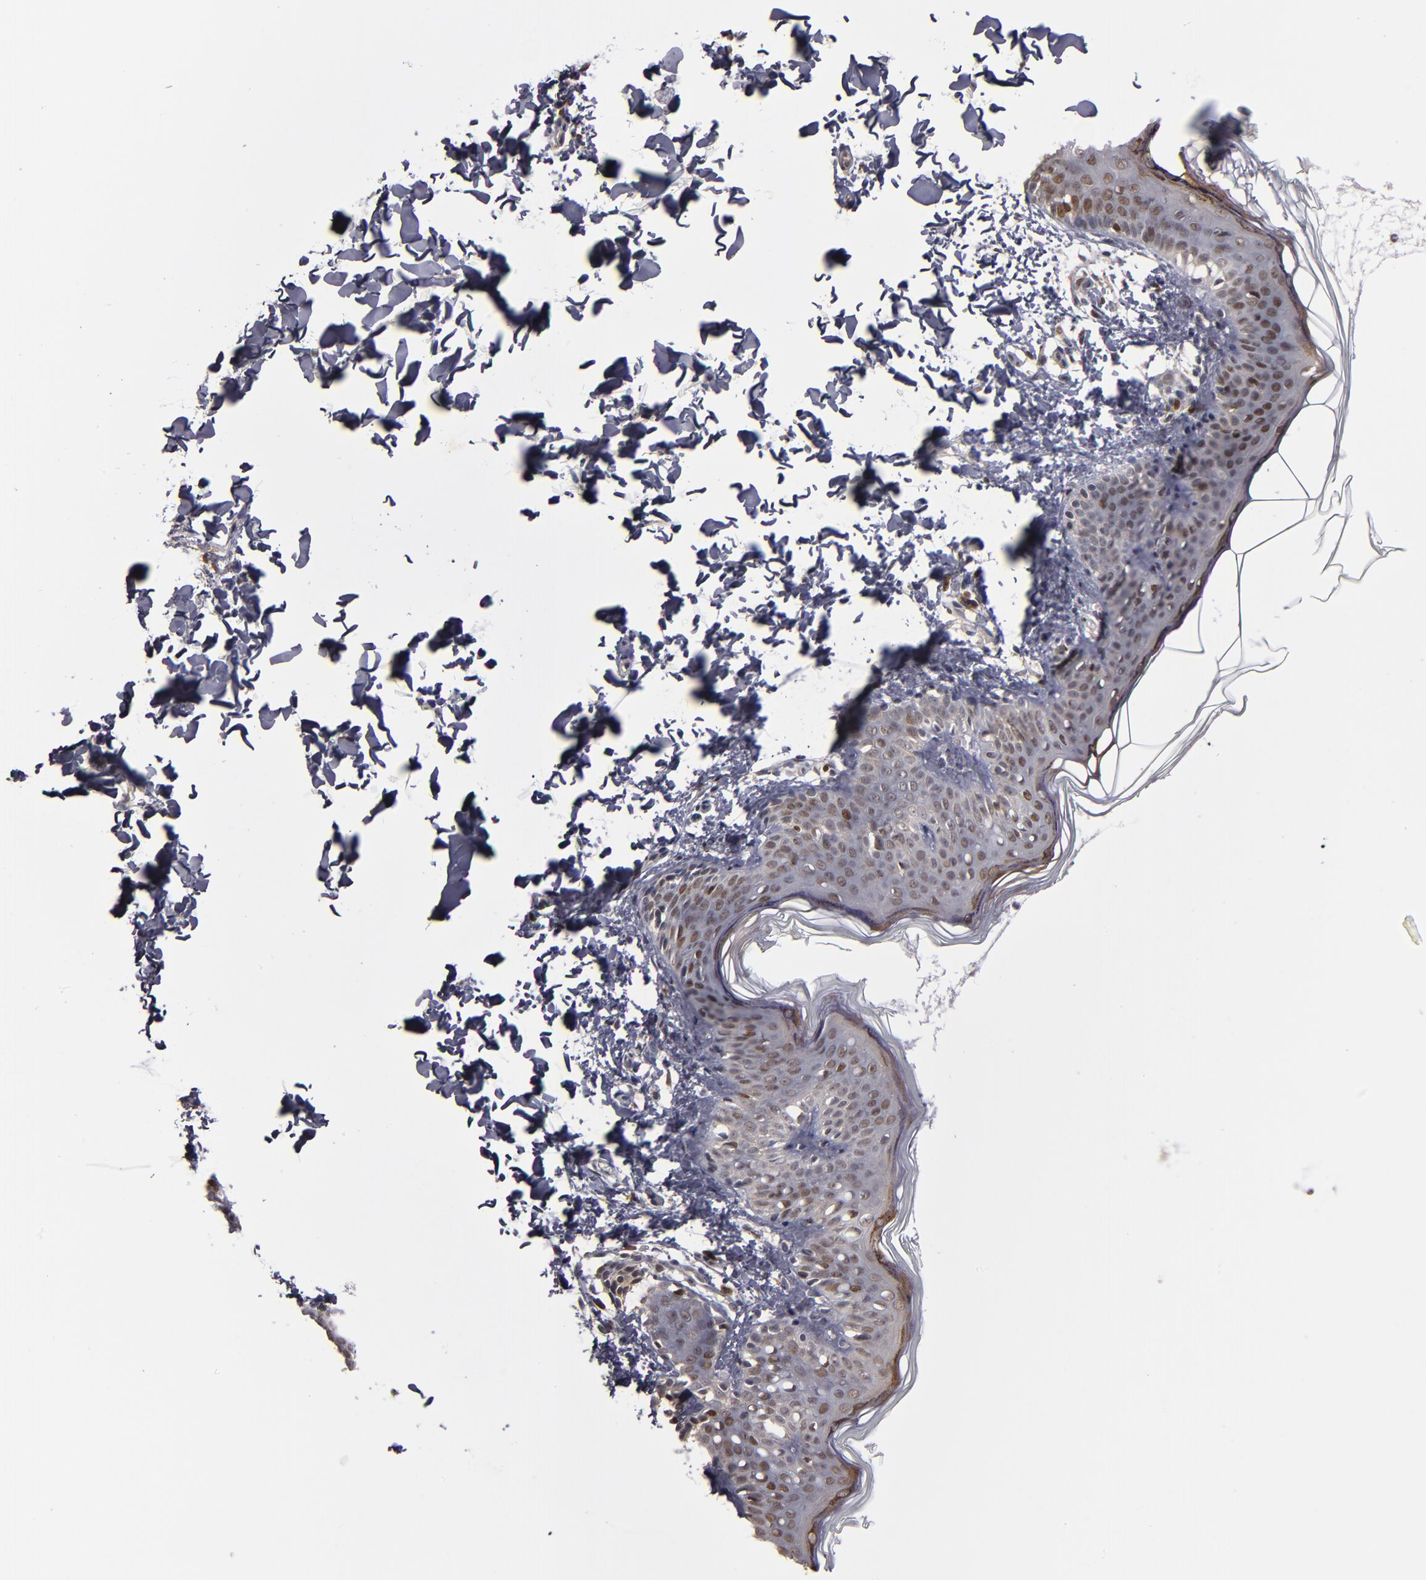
{"staining": {"intensity": "weak", "quantity": ">75%", "location": "nuclear"}, "tissue": "skin", "cell_type": "Fibroblasts", "image_type": "normal", "snomed": [{"axis": "morphology", "description": "Normal tissue, NOS"}, {"axis": "topography", "description": "Skin"}], "caption": "Fibroblasts demonstrate low levels of weak nuclear positivity in about >75% of cells in normal skin. Nuclei are stained in blue.", "gene": "KDM6A", "patient": {"sex": "female", "age": 4}}